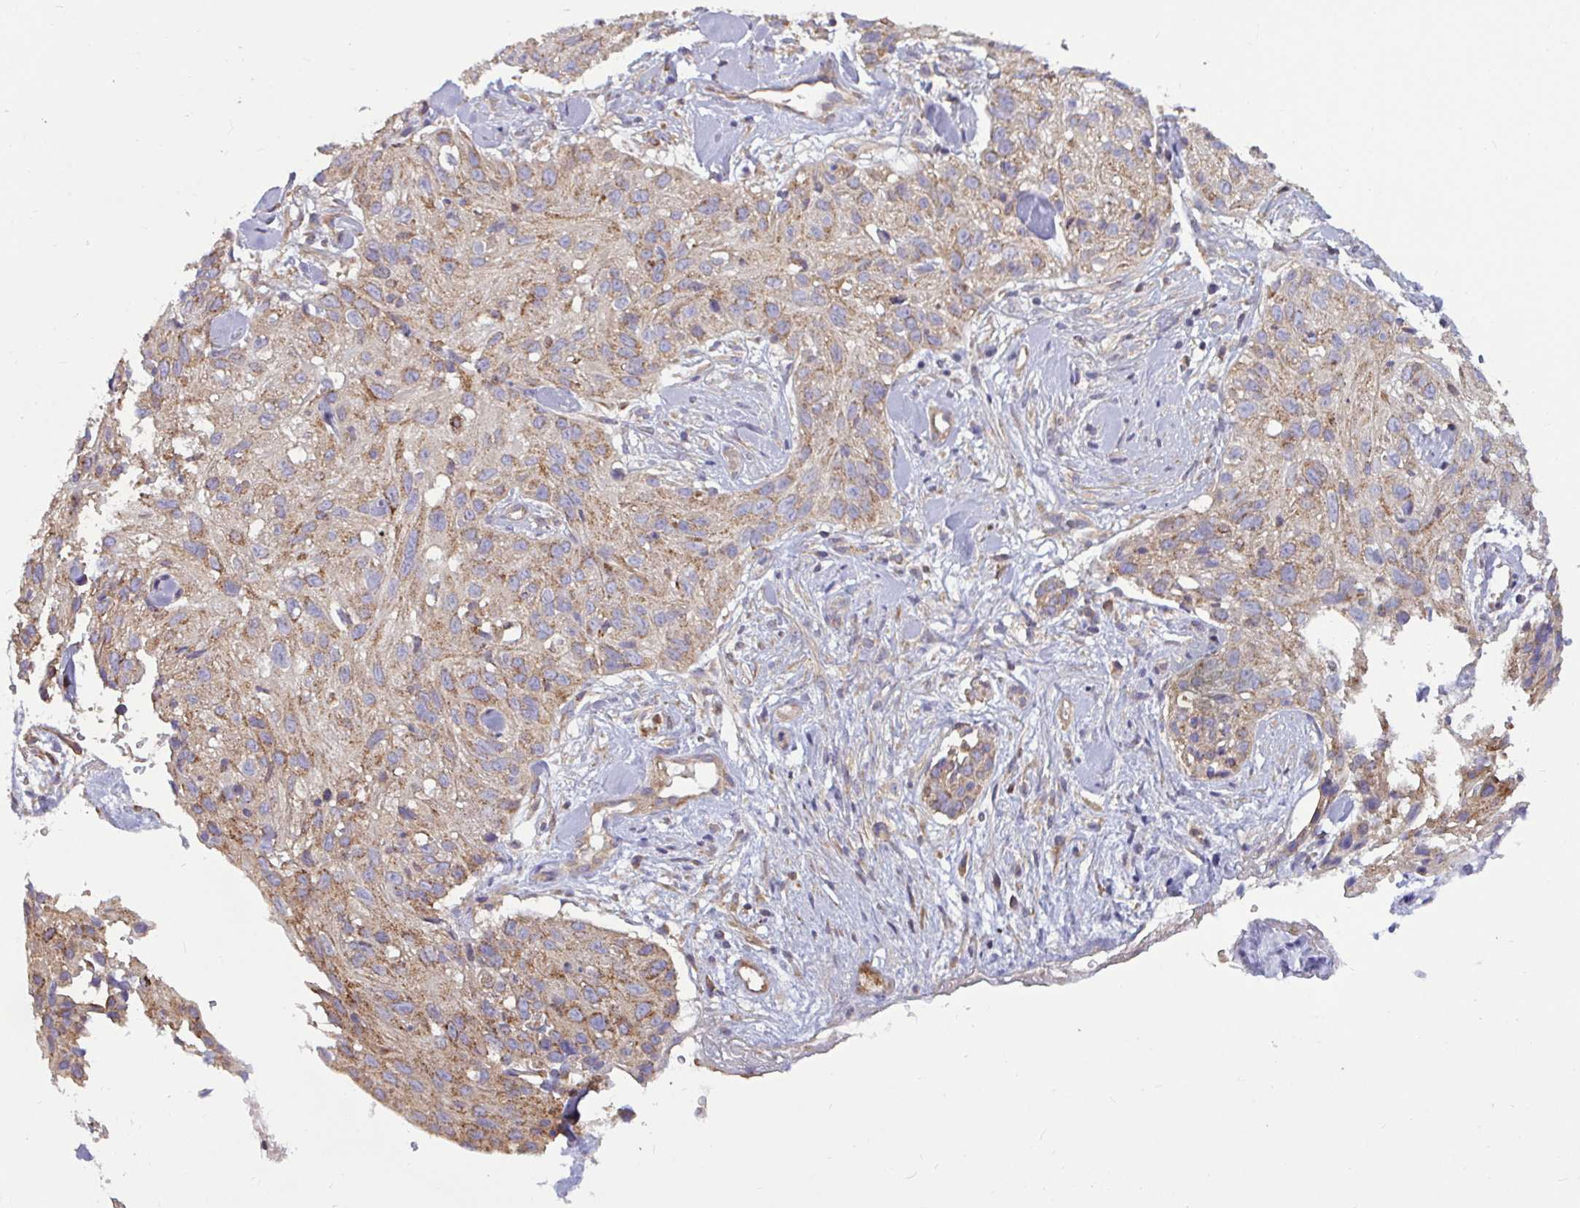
{"staining": {"intensity": "moderate", "quantity": "<25%", "location": "cytoplasmic/membranous"}, "tissue": "skin cancer", "cell_type": "Tumor cells", "image_type": "cancer", "snomed": [{"axis": "morphology", "description": "Squamous cell carcinoma, NOS"}, {"axis": "topography", "description": "Skin"}], "caption": "A histopathology image of skin cancer stained for a protein reveals moderate cytoplasmic/membranous brown staining in tumor cells.", "gene": "SPRY1", "patient": {"sex": "male", "age": 82}}